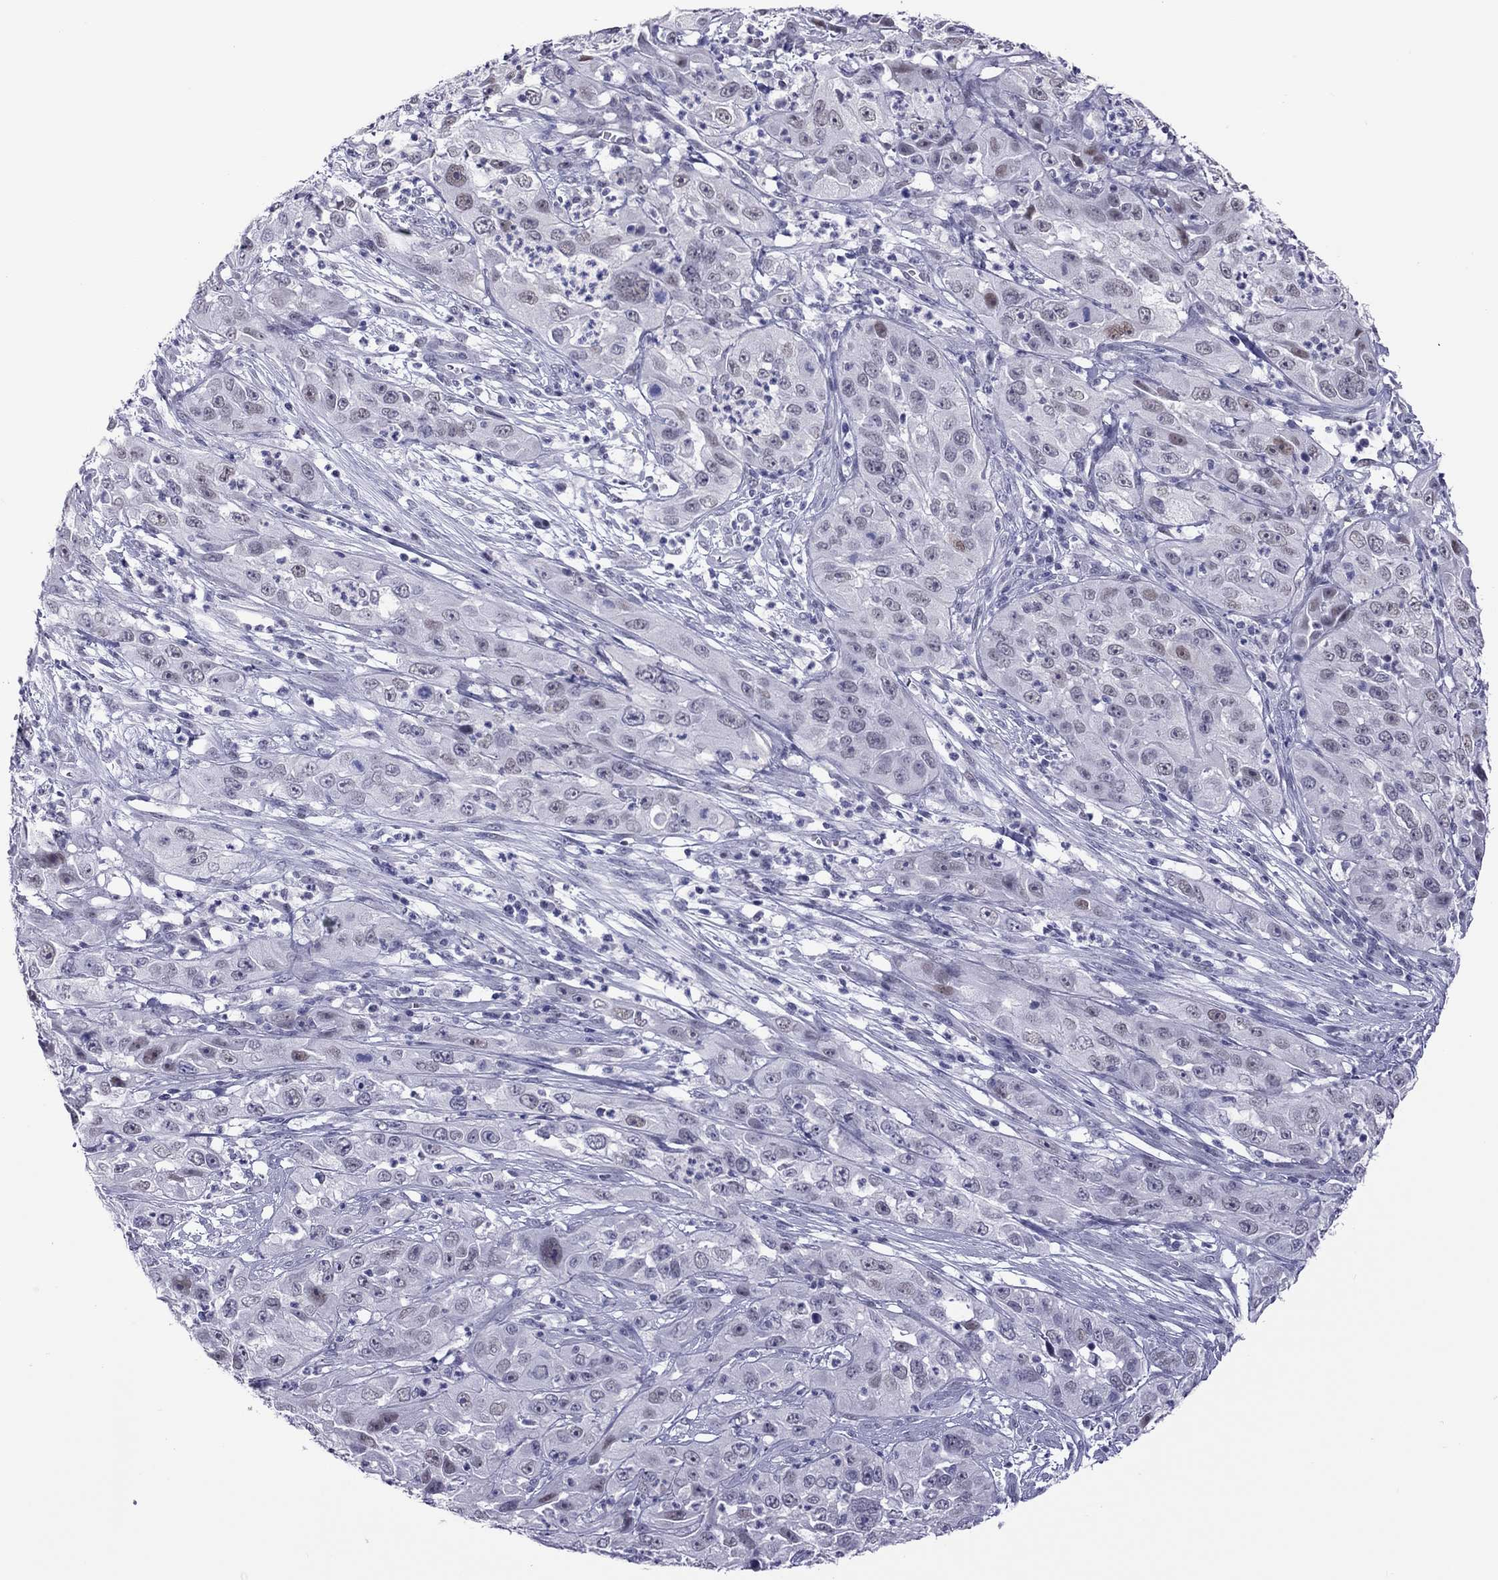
{"staining": {"intensity": "negative", "quantity": "none", "location": "none"}, "tissue": "cervical cancer", "cell_type": "Tumor cells", "image_type": "cancer", "snomed": [{"axis": "morphology", "description": "Squamous cell carcinoma, NOS"}, {"axis": "topography", "description": "Cervix"}], "caption": "A photomicrograph of cervical cancer stained for a protein exhibits no brown staining in tumor cells.", "gene": "CHRNB3", "patient": {"sex": "female", "age": 32}}